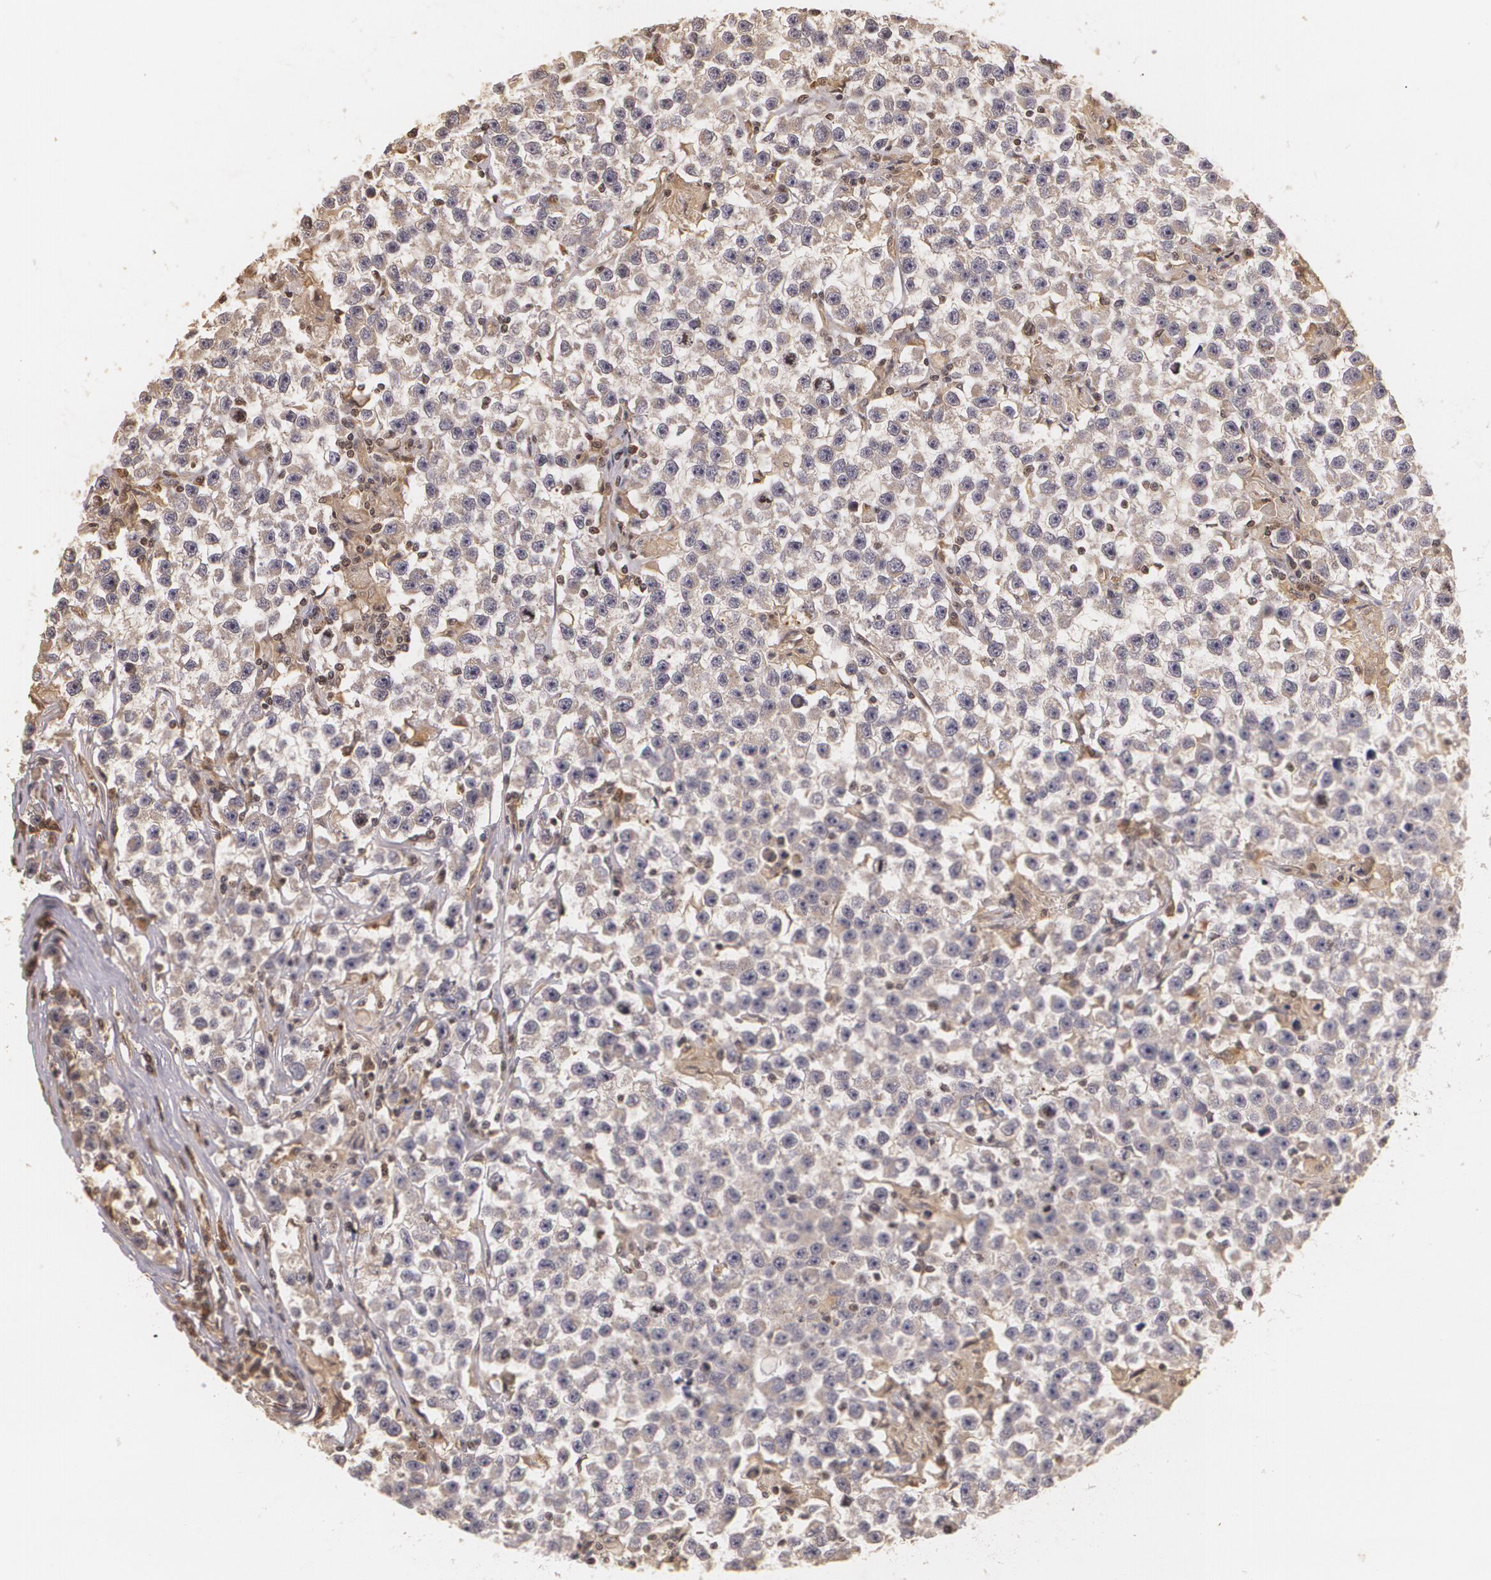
{"staining": {"intensity": "weak", "quantity": "25%-75%", "location": "cytoplasmic/membranous"}, "tissue": "testis cancer", "cell_type": "Tumor cells", "image_type": "cancer", "snomed": [{"axis": "morphology", "description": "Seminoma, NOS"}, {"axis": "topography", "description": "Testis"}], "caption": "Seminoma (testis) stained with a protein marker reveals weak staining in tumor cells.", "gene": "VAV3", "patient": {"sex": "male", "age": 33}}